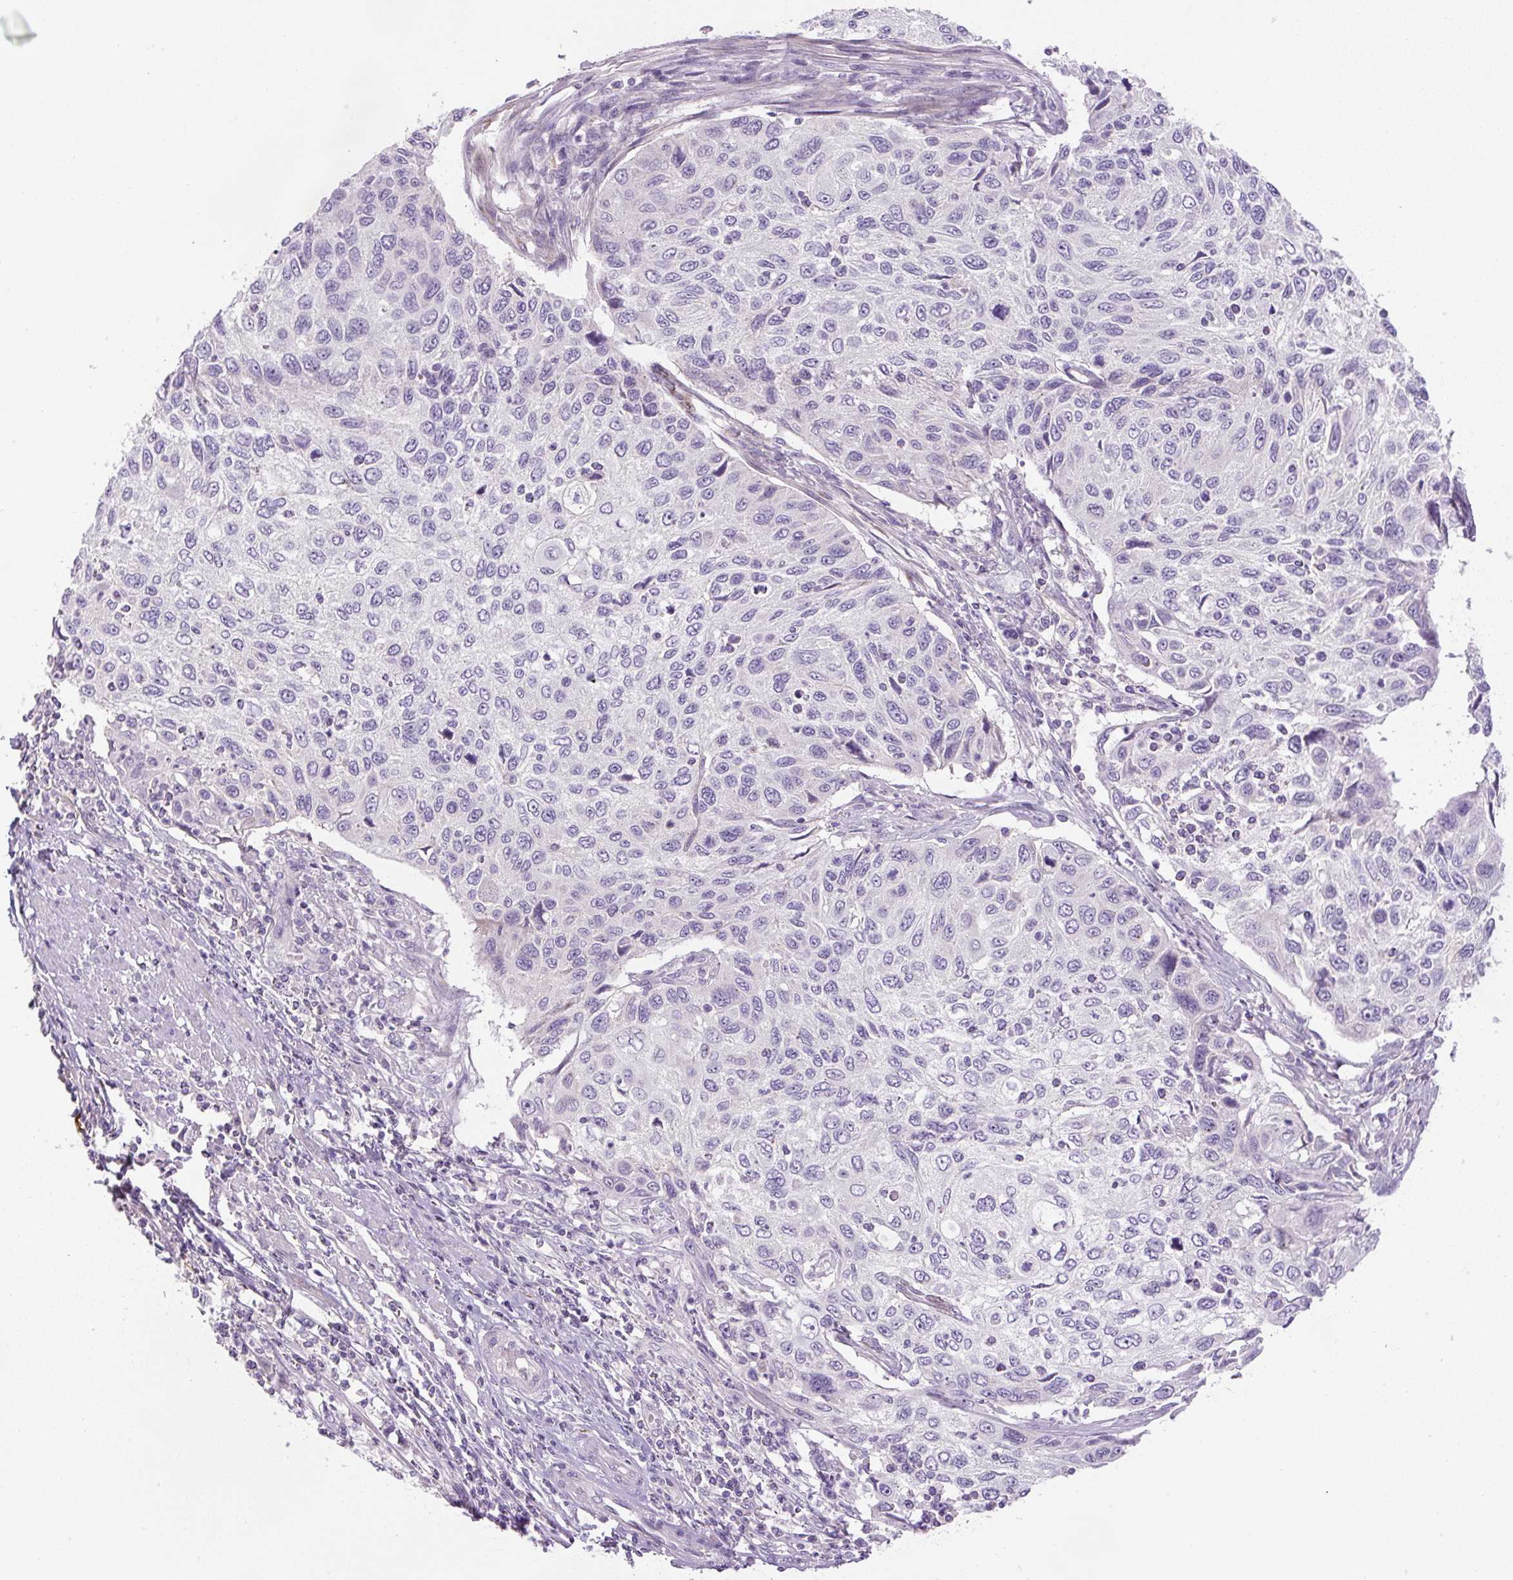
{"staining": {"intensity": "negative", "quantity": "none", "location": "none"}, "tissue": "cervical cancer", "cell_type": "Tumor cells", "image_type": "cancer", "snomed": [{"axis": "morphology", "description": "Squamous cell carcinoma, NOS"}, {"axis": "topography", "description": "Cervix"}], "caption": "There is no significant expression in tumor cells of cervical cancer (squamous cell carcinoma). Nuclei are stained in blue.", "gene": "UBL3", "patient": {"sex": "female", "age": 70}}